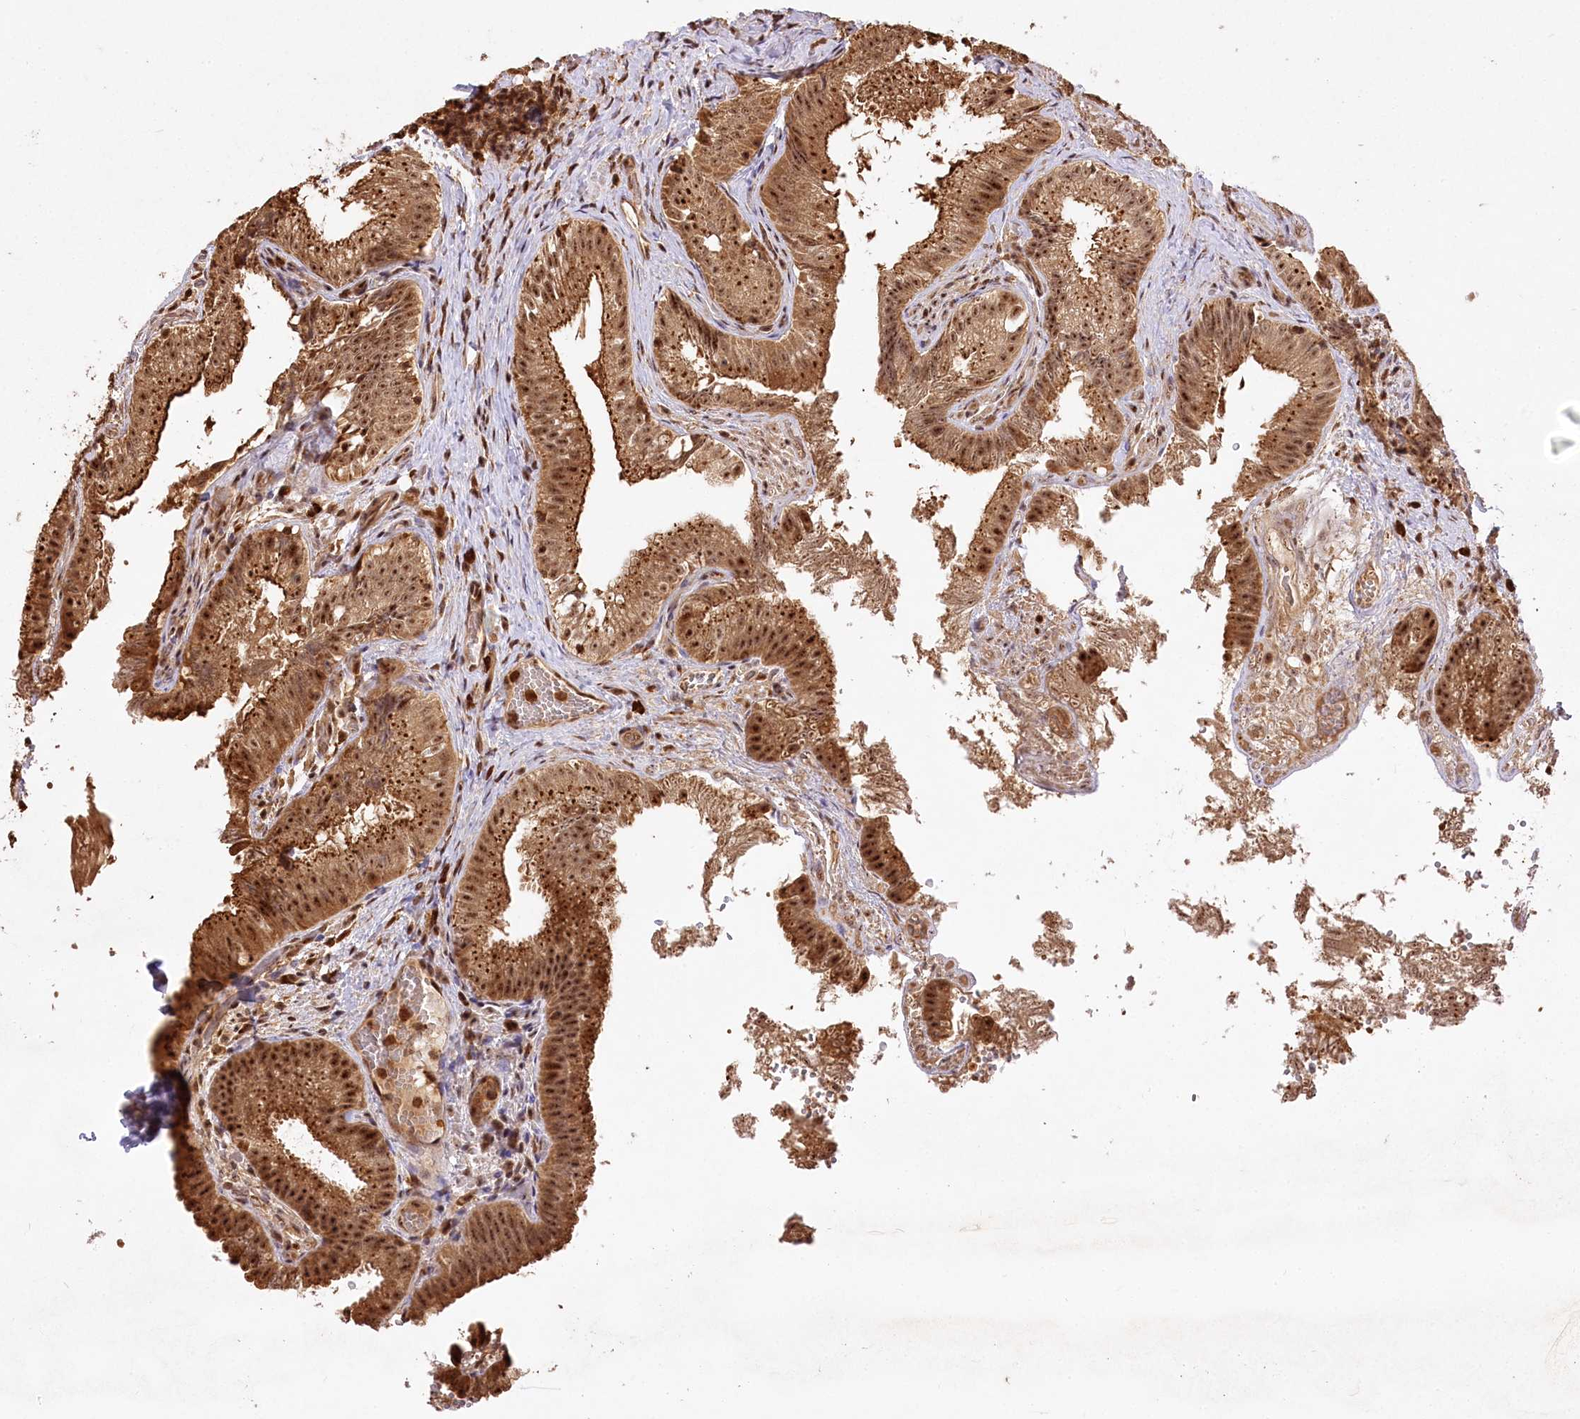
{"staining": {"intensity": "strong", "quantity": ">75%", "location": "cytoplasmic/membranous,nuclear"}, "tissue": "gallbladder", "cell_type": "Glandular cells", "image_type": "normal", "snomed": [{"axis": "morphology", "description": "Normal tissue, NOS"}, {"axis": "topography", "description": "Gallbladder"}], "caption": "The micrograph demonstrates immunohistochemical staining of normal gallbladder. There is strong cytoplasmic/membranous,nuclear staining is appreciated in about >75% of glandular cells. Using DAB (3,3'-diaminobenzidine) (brown) and hematoxylin (blue) stains, captured at high magnification using brightfield microscopy.", "gene": "PYROXD1", "patient": {"sex": "female", "age": 30}}